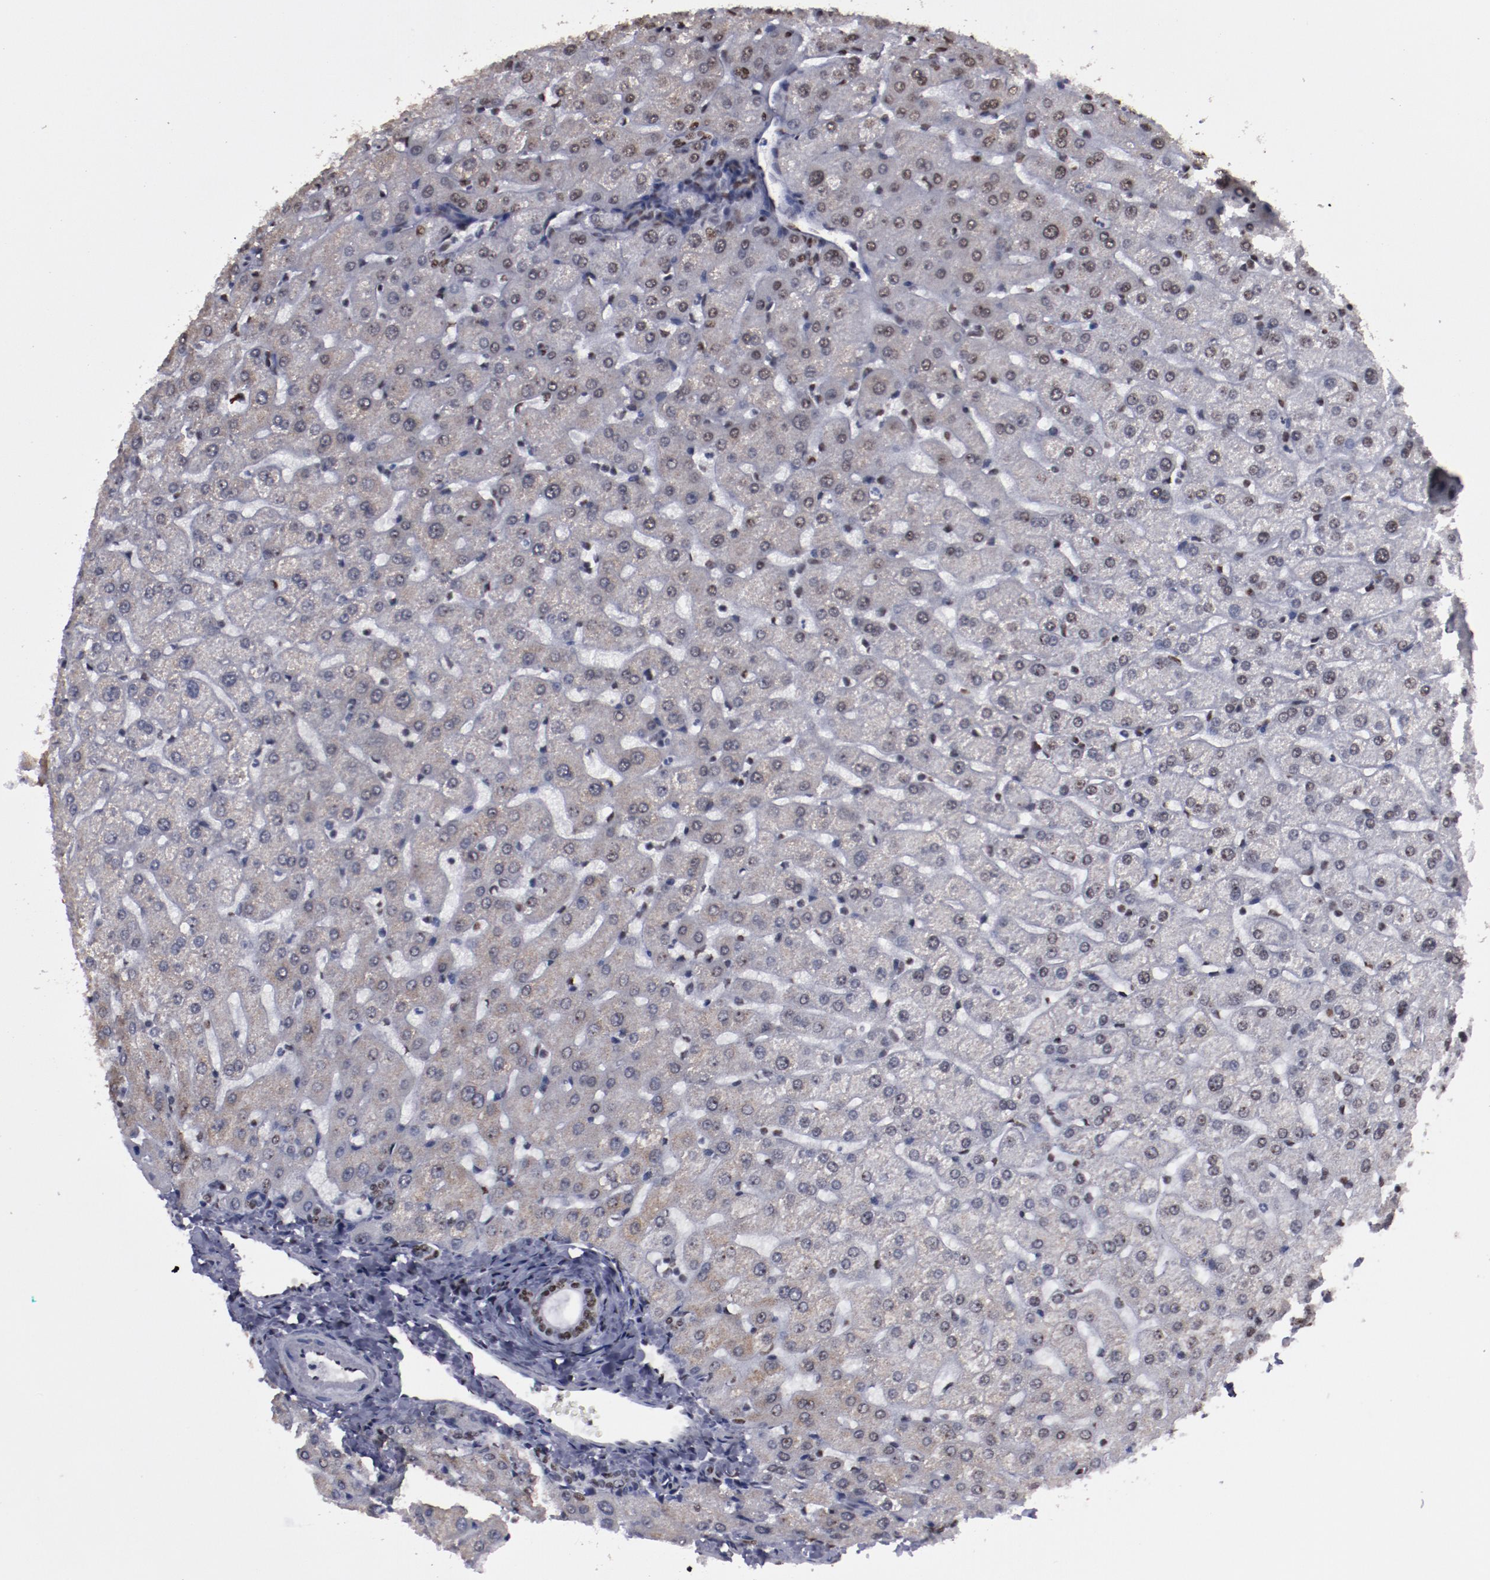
{"staining": {"intensity": "strong", "quantity": ">75%", "location": "nuclear"}, "tissue": "liver", "cell_type": "Cholangiocytes", "image_type": "normal", "snomed": [{"axis": "morphology", "description": "Normal tissue, NOS"}, {"axis": "morphology", "description": "Fibrosis, NOS"}, {"axis": "topography", "description": "Liver"}], "caption": "This photomicrograph demonstrates benign liver stained with immunohistochemistry (IHC) to label a protein in brown. The nuclear of cholangiocytes show strong positivity for the protein. Nuclei are counter-stained blue.", "gene": "HNRNPA1L3", "patient": {"sex": "female", "age": 29}}